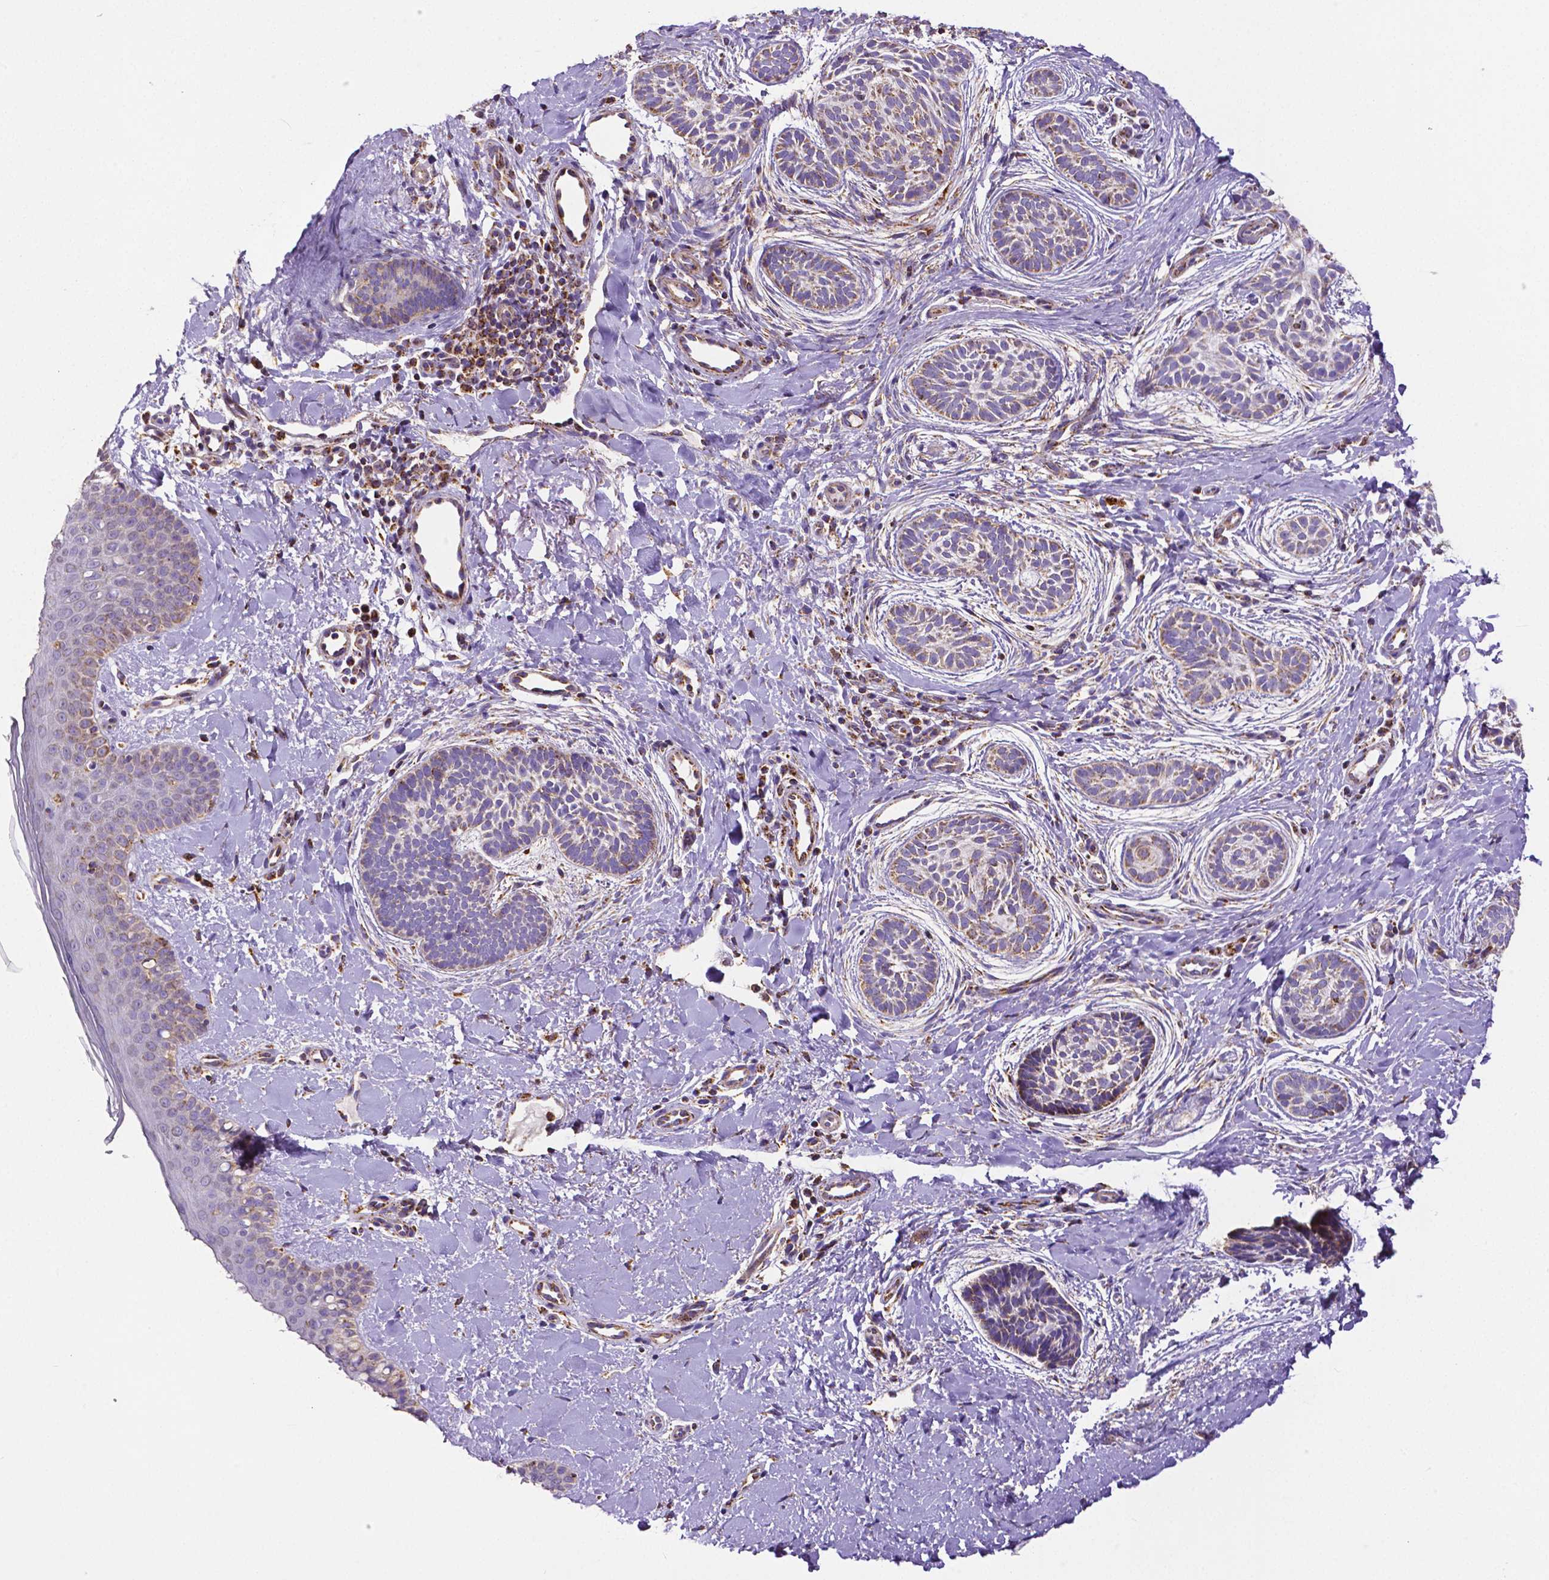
{"staining": {"intensity": "weak", "quantity": ">75%", "location": "cytoplasmic/membranous"}, "tissue": "skin cancer", "cell_type": "Tumor cells", "image_type": "cancer", "snomed": [{"axis": "morphology", "description": "Basal cell carcinoma"}, {"axis": "topography", "description": "Skin"}], "caption": "Immunohistochemistry of human skin cancer exhibits low levels of weak cytoplasmic/membranous positivity in about >75% of tumor cells.", "gene": "MACC1", "patient": {"sex": "male", "age": 63}}